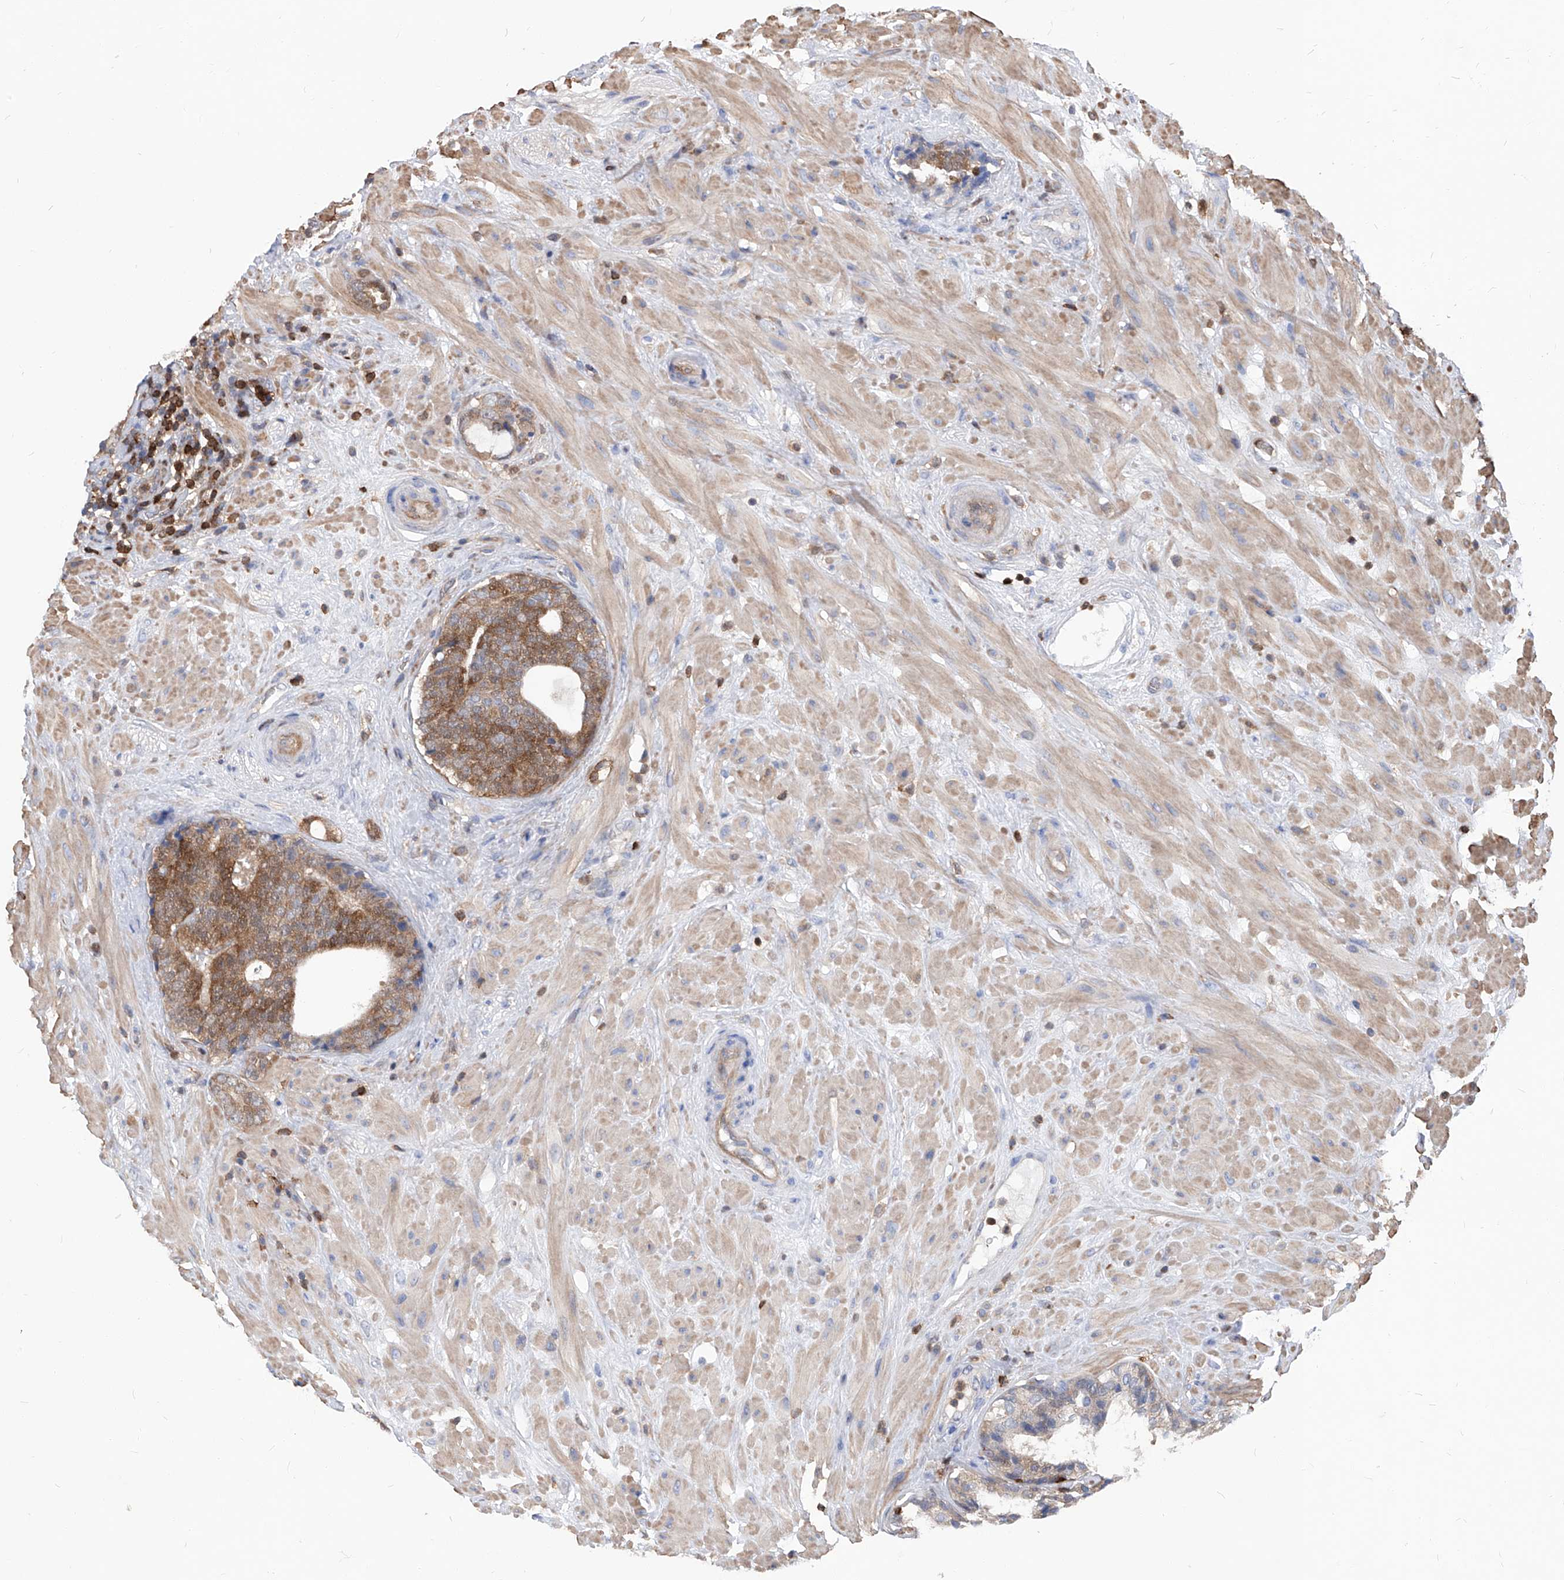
{"staining": {"intensity": "moderate", "quantity": "25%-75%", "location": "cytoplasmic/membranous"}, "tissue": "prostate cancer", "cell_type": "Tumor cells", "image_type": "cancer", "snomed": [{"axis": "morphology", "description": "Adenocarcinoma, High grade"}, {"axis": "topography", "description": "Prostate"}], "caption": "About 25%-75% of tumor cells in human prostate cancer (high-grade adenocarcinoma) show moderate cytoplasmic/membranous protein expression as visualized by brown immunohistochemical staining.", "gene": "ABRACL", "patient": {"sex": "male", "age": 56}}